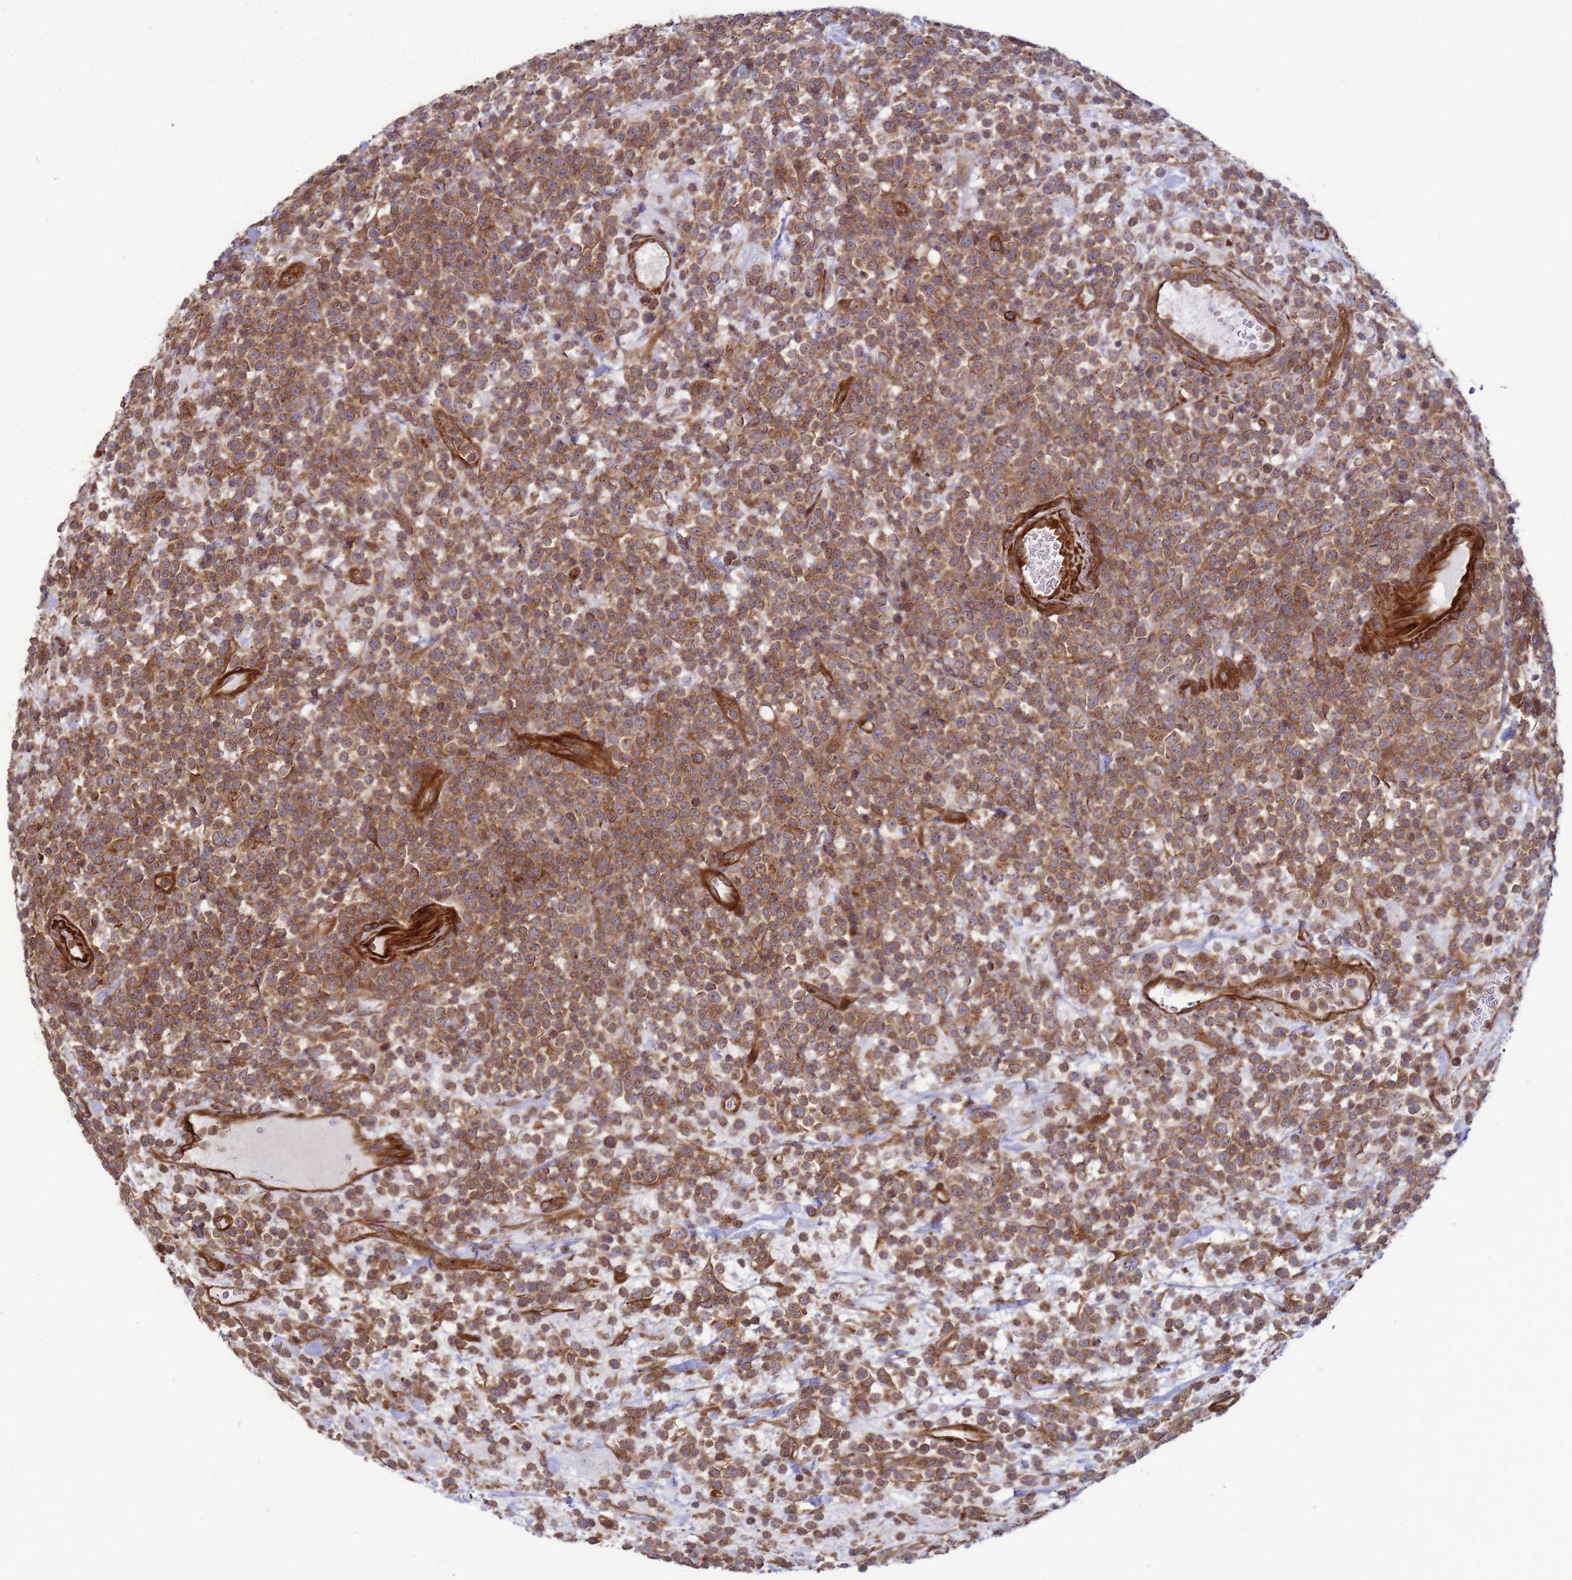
{"staining": {"intensity": "moderate", "quantity": ">75%", "location": "cytoplasmic/membranous"}, "tissue": "lymphoma", "cell_type": "Tumor cells", "image_type": "cancer", "snomed": [{"axis": "morphology", "description": "Malignant lymphoma, non-Hodgkin's type, High grade"}, {"axis": "topography", "description": "Colon"}], "caption": "Malignant lymphoma, non-Hodgkin's type (high-grade) stained with DAB immunohistochemistry shows medium levels of moderate cytoplasmic/membranous staining in approximately >75% of tumor cells. (Brightfield microscopy of DAB IHC at high magnification).", "gene": "CNOT1", "patient": {"sex": "female", "age": 53}}